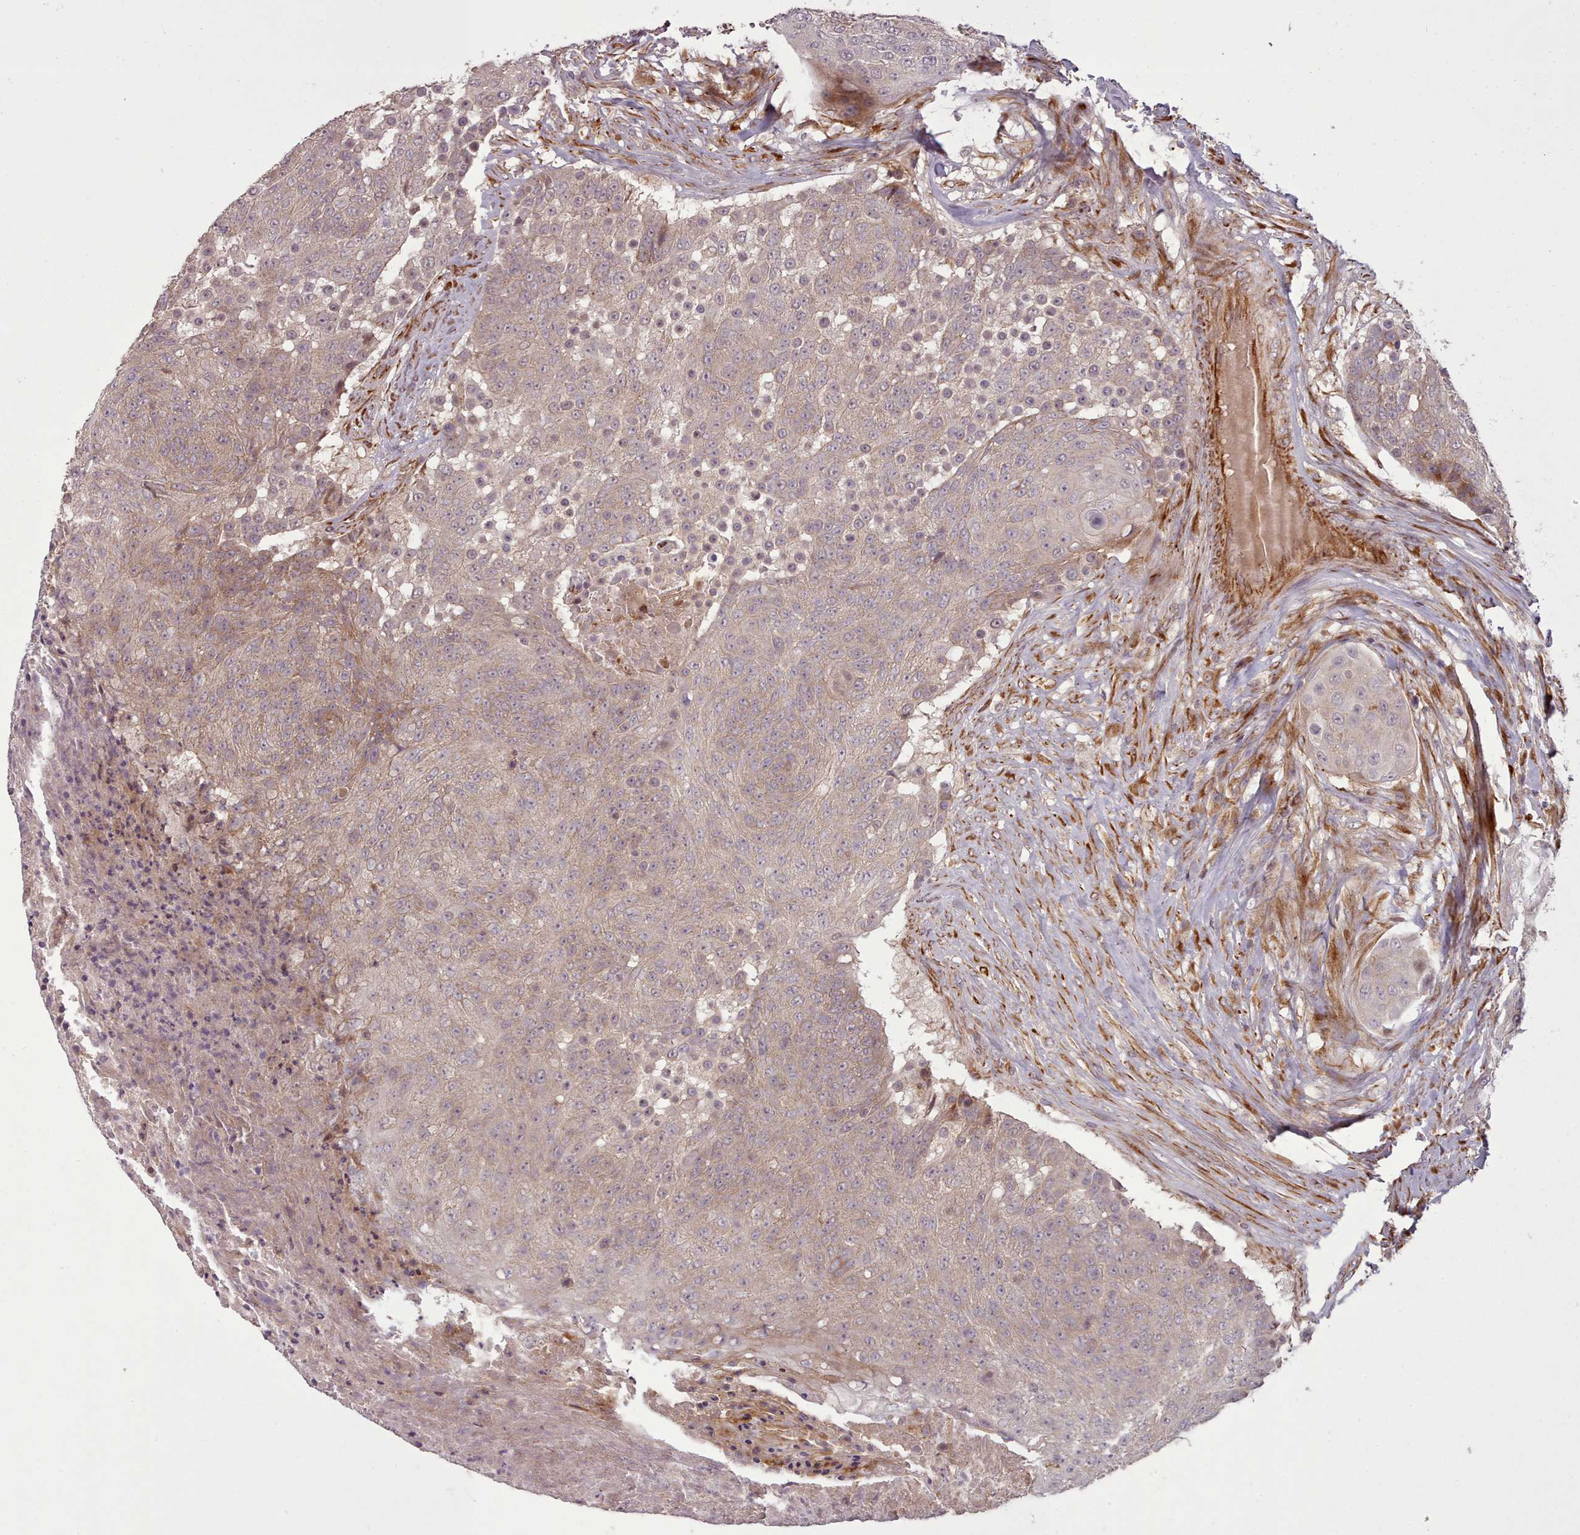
{"staining": {"intensity": "weak", "quantity": ">75%", "location": "cytoplasmic/membranous"}, "tissue": "urothelial cancer", "cell_type": "Tumor cells", "image_type": "cancer", "snomed": [{"axis": "morphology", "description": "Urothelial carcinoma, High grade"}, {"axis": "topography", "description": "Urinary bladder"}], "caption": "Immunohistochemistry of urothelial carcinoma (high-grade) demonstrates low levels of weak cytoplasmic/membranous staining in about >75% of tumor cells.", "gene": "GBGT1", "patient": {"sex": "female", "age": 63}}